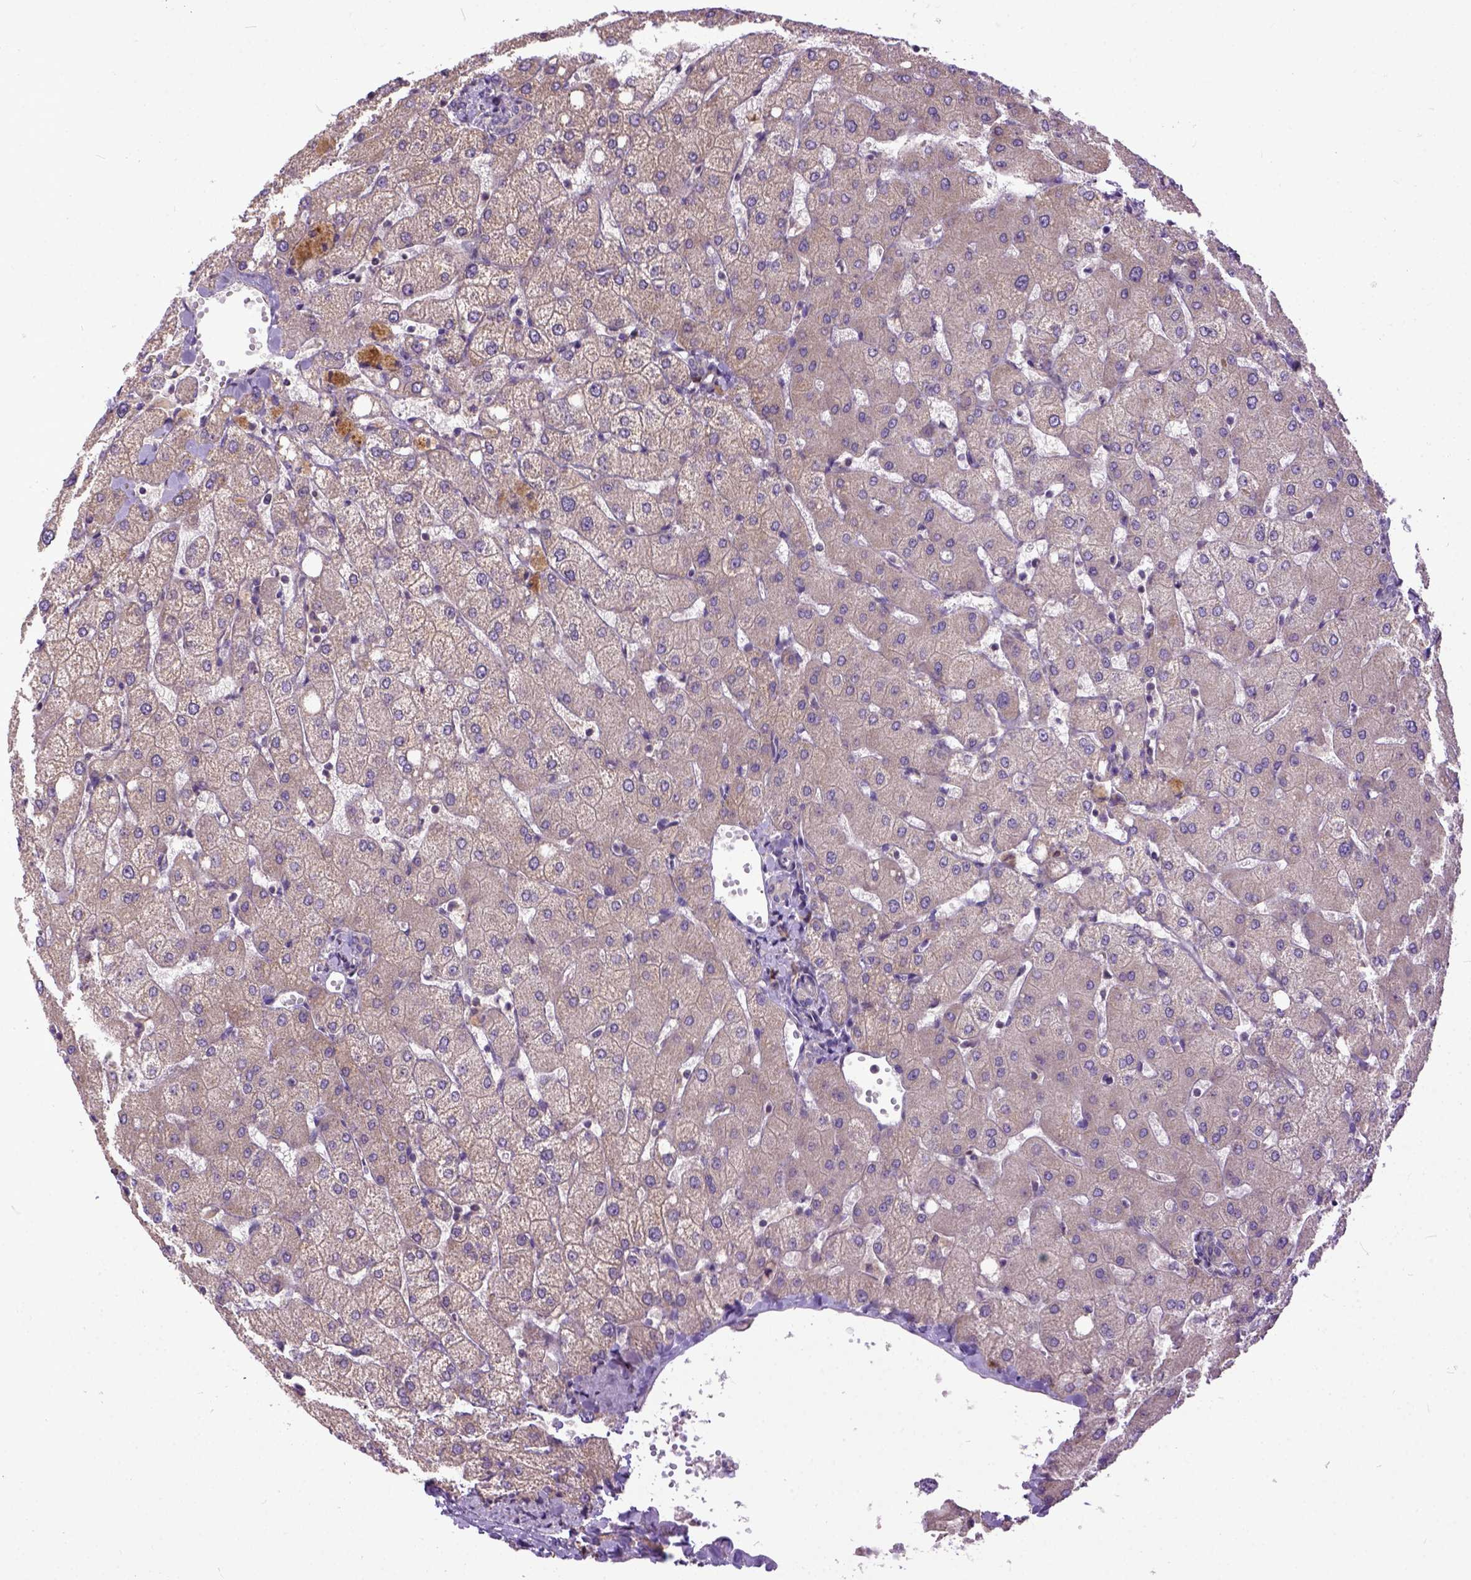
{"staining": {"intensity": "negative", "quantity": "none", "location": "none"}, "tissue": "liver", "cell_type": "Cholangiocytes", "image_type": "normal", "snomed": [{"axis": "morphology", "description": "Normal tissue, NOS"}, {"axis": "topography", "description": "Liver"}], "caption": "High magnification brightfield microscopy of normal liver stained with DAB (3,3'-diaminobenzidine) (brown) and counterstained with hematoxylin (blue): cholangiocytes show no significant expression.", "gene": "CPNE1", "patient": {"sex": "female", "age": 54}}